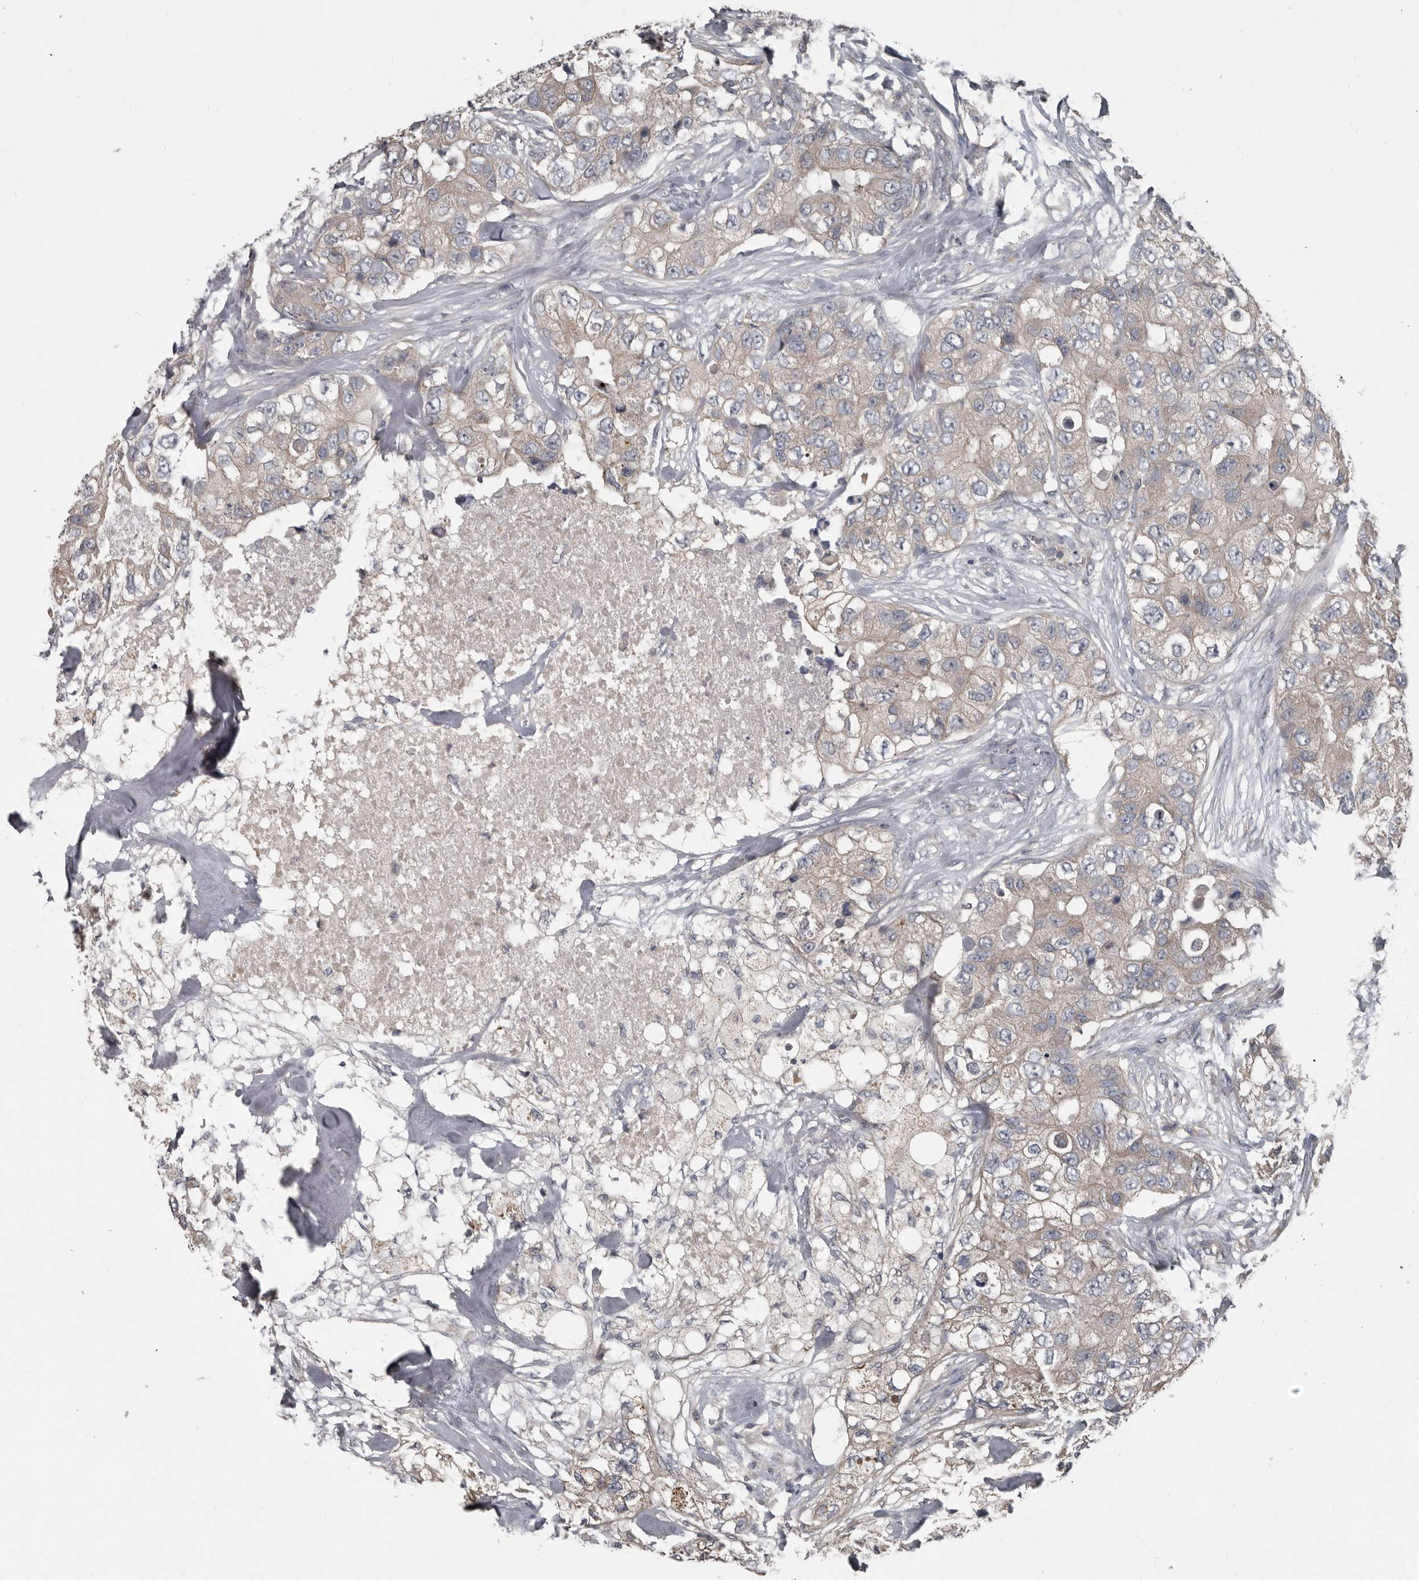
{"staining": {"intensity": "weak", "quantity": "<25%", "location": "cytoplasmic/membranous"}, "tissue": "breast cancer", "cell_type": "Tumor cells", "image_type": "cancer", "snomed": [{"axis": "morphology", "description": "Duct carcinoma"}, {"axis": "topography", "description": "Breast"}], "caption": "Immunohistochemistry photomicrograph of breast cancer stained for a protein (brown), which shows no positivity in tumor cells.", "gene": "CA6", "patient": {"sex": "female", "age": 62}}